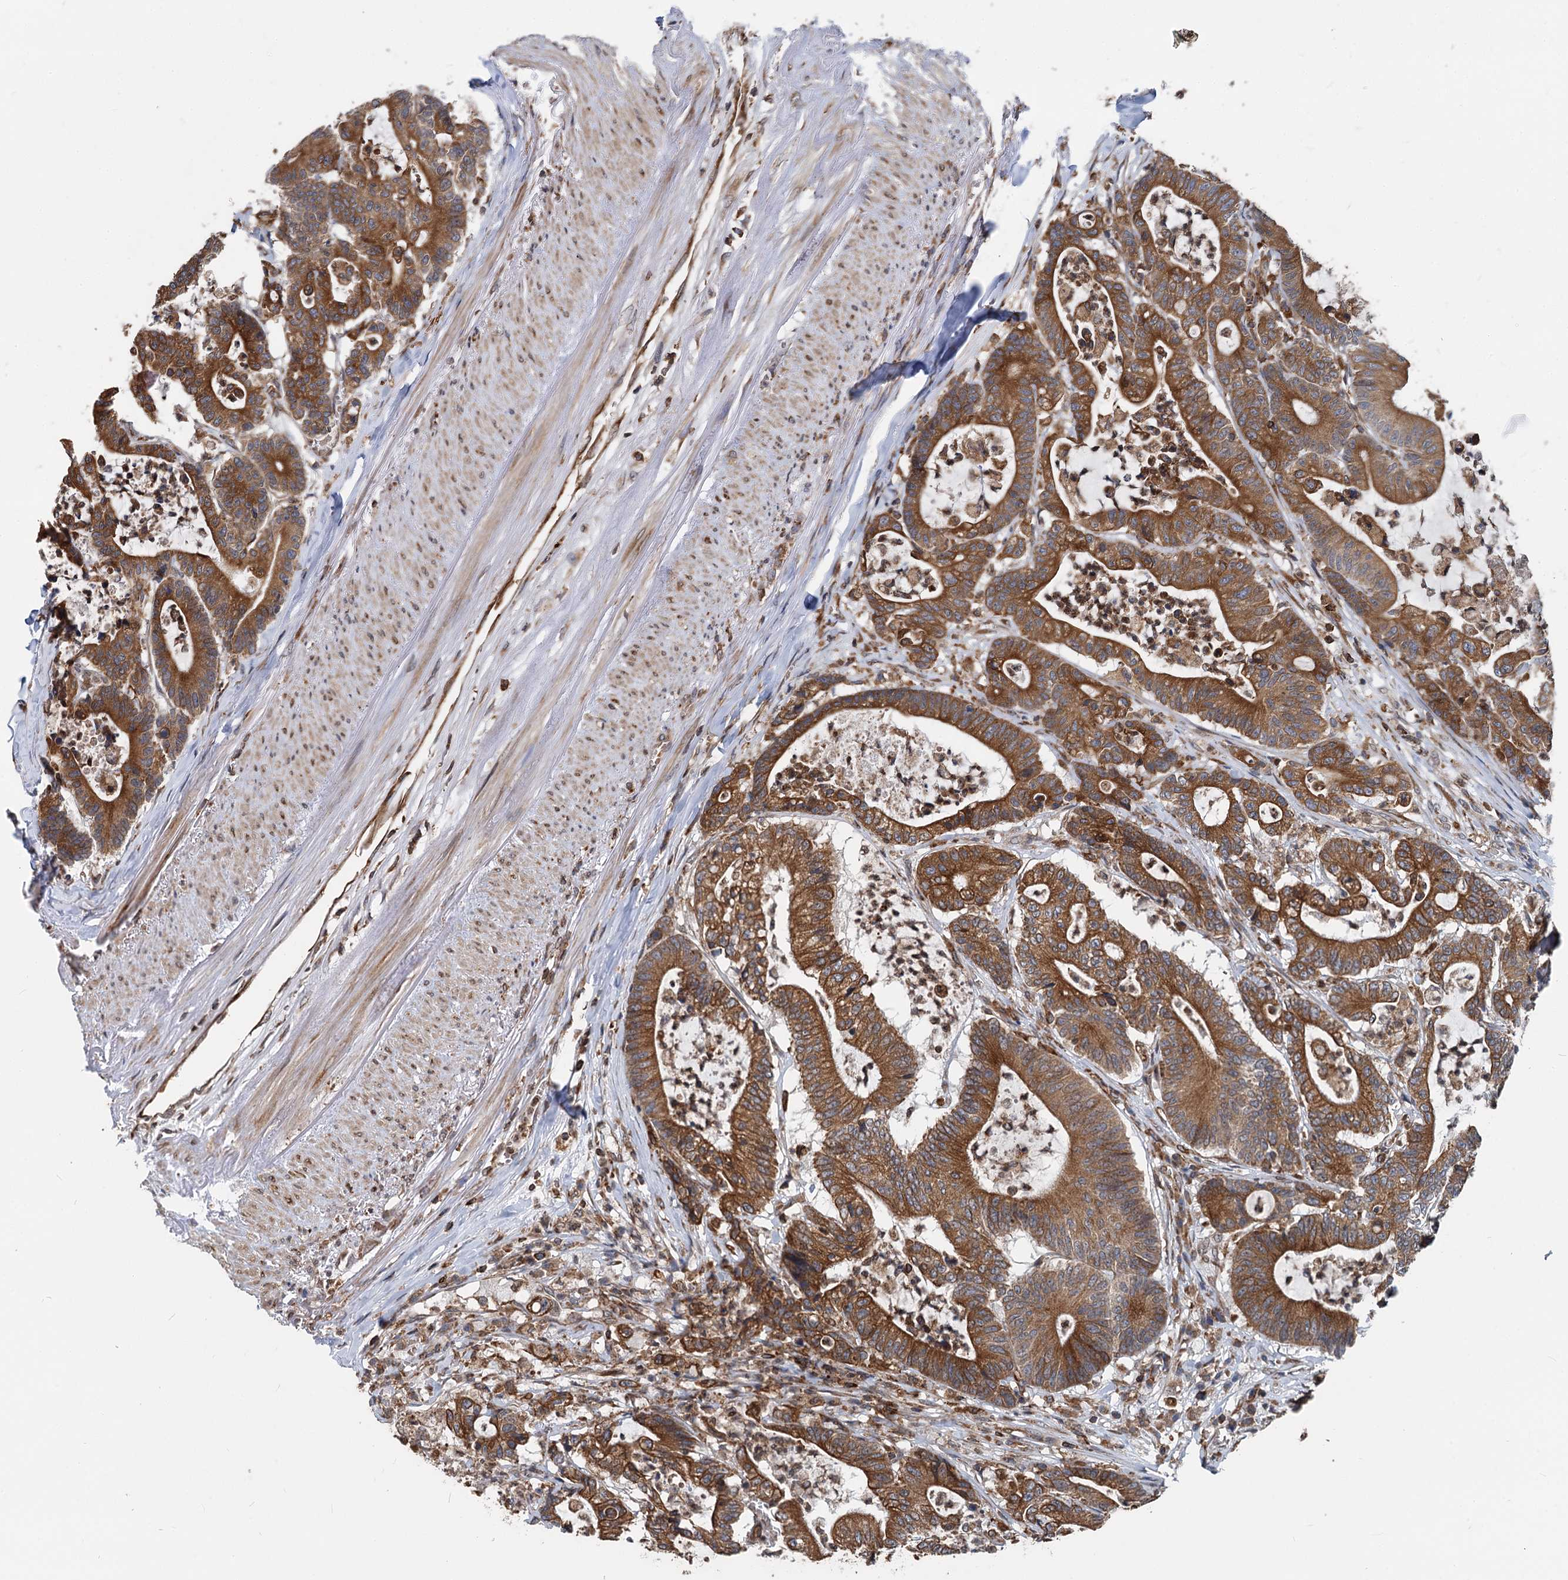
{"staining": {"intensity": "strong", "quantity": ">75%", "location": "cytoplasmic/membranous"}, "tissue": "colorectal cancer", "cell_type": "Tumor cells", "image_type": "cancer", "snomed": [{"axis": "morphology", "description": "Adenocarcinoma, NOS"}, {"axis": "topography", "description": "Colon"}], "caption": "The photomicrograph shows a brown stain indicating the presence of a protein in the cytoplasmic/membranous of tumor cells in colorectal adenocarcinoma.", "gene": "STIM1", "patient": {"sex": "female", "age": 84}}